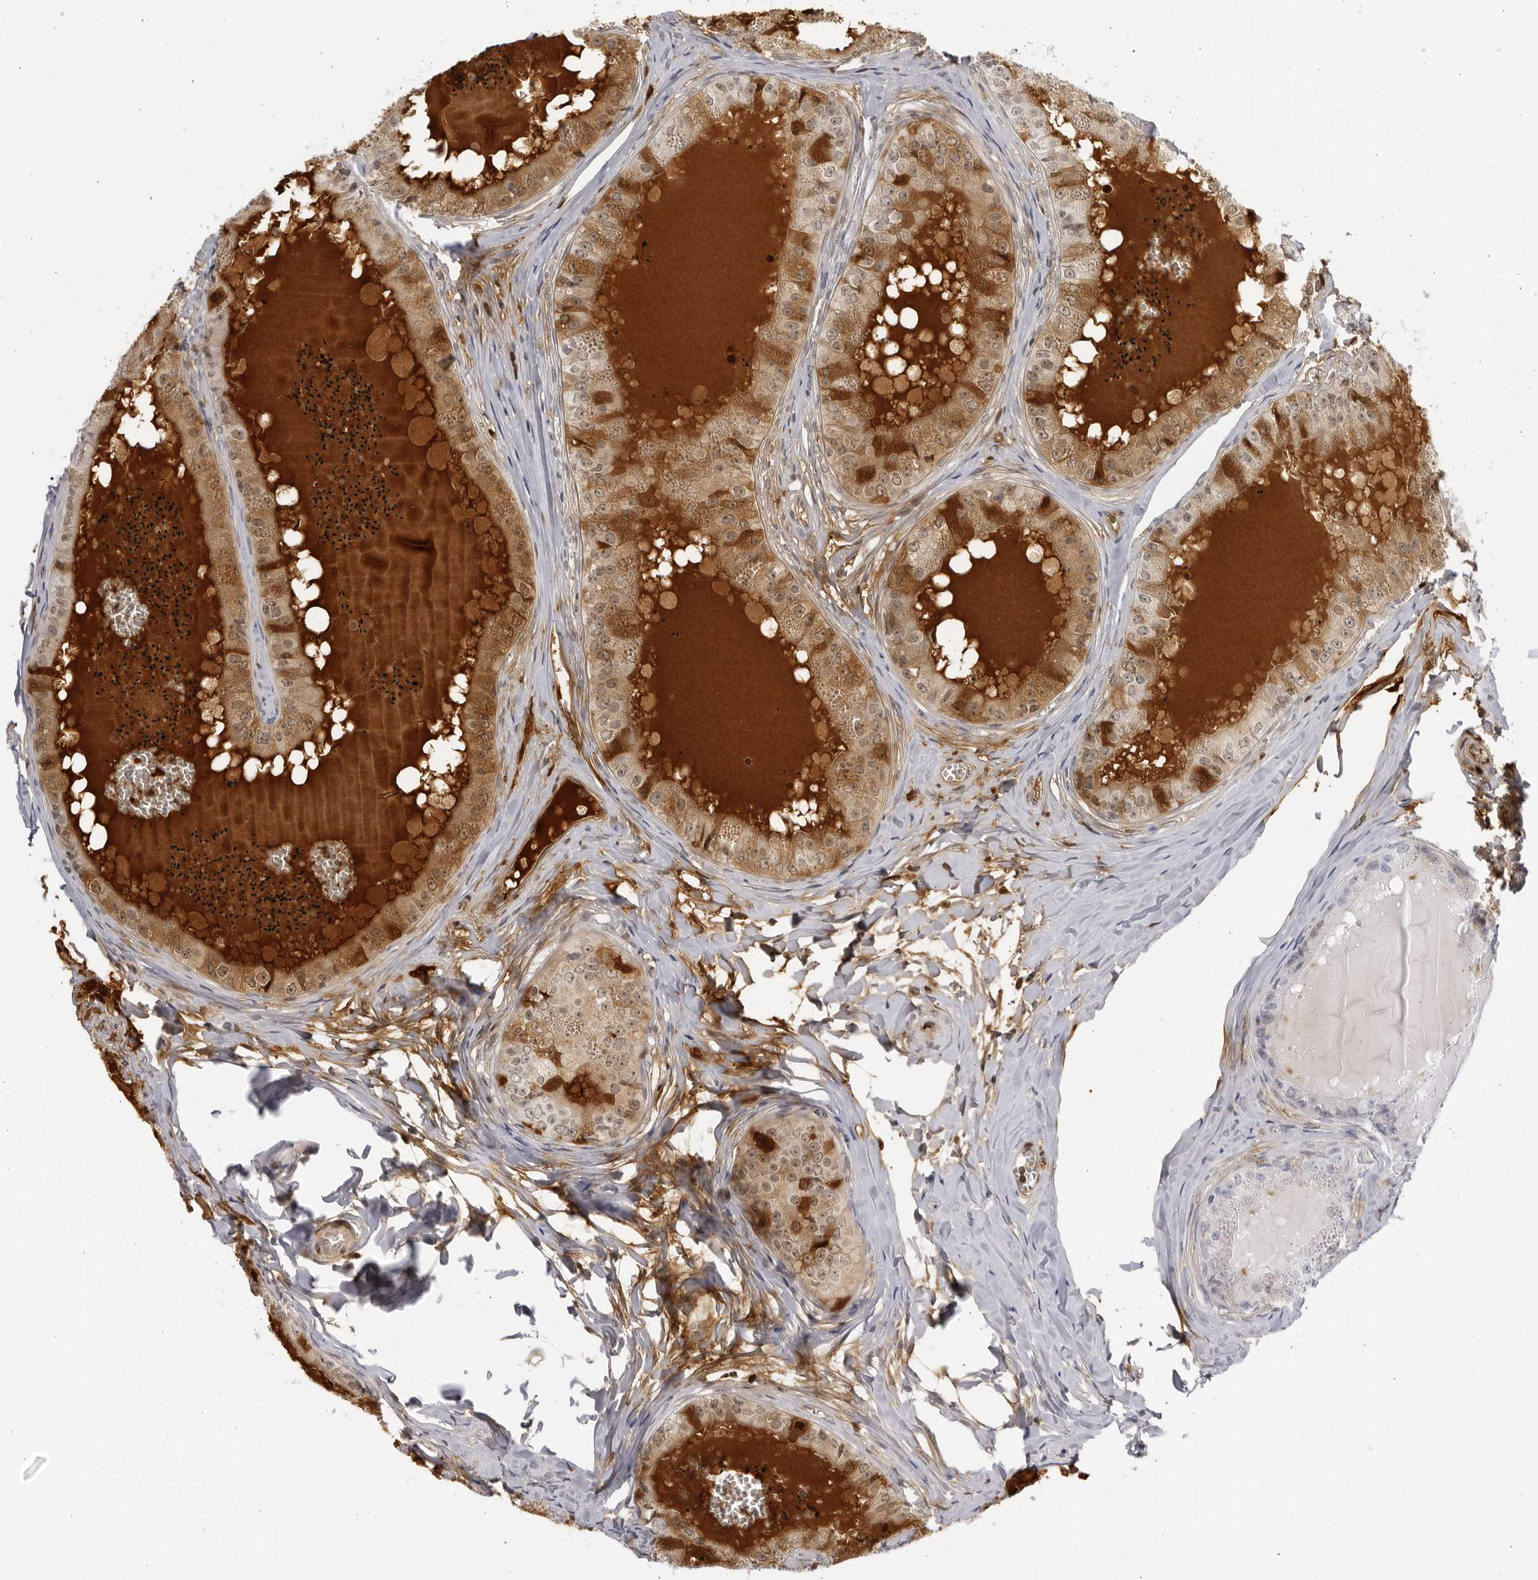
{"staining": {"intensity": "moderate", "quantity": ">75%", "location": "cytoplasmic/membranous,nuclear"}, "tissue": "epididymis", "cell_type": "Glandular cells", "image_type": "normal", "snomed": [{"axis": "morphology", "description": "Normal tissue, NOS"}, {"axis": "topography", "description": "Epididymis"}], "caption": "Immunohistochemical staining of normal human epididymis exhibits medium levels of moderate cytoplasmic/membranous,nuclear expression in approximately >75% of glandular cells.", "gene": "CNBD1", "patient": {"sex": "male", "age": 31}}